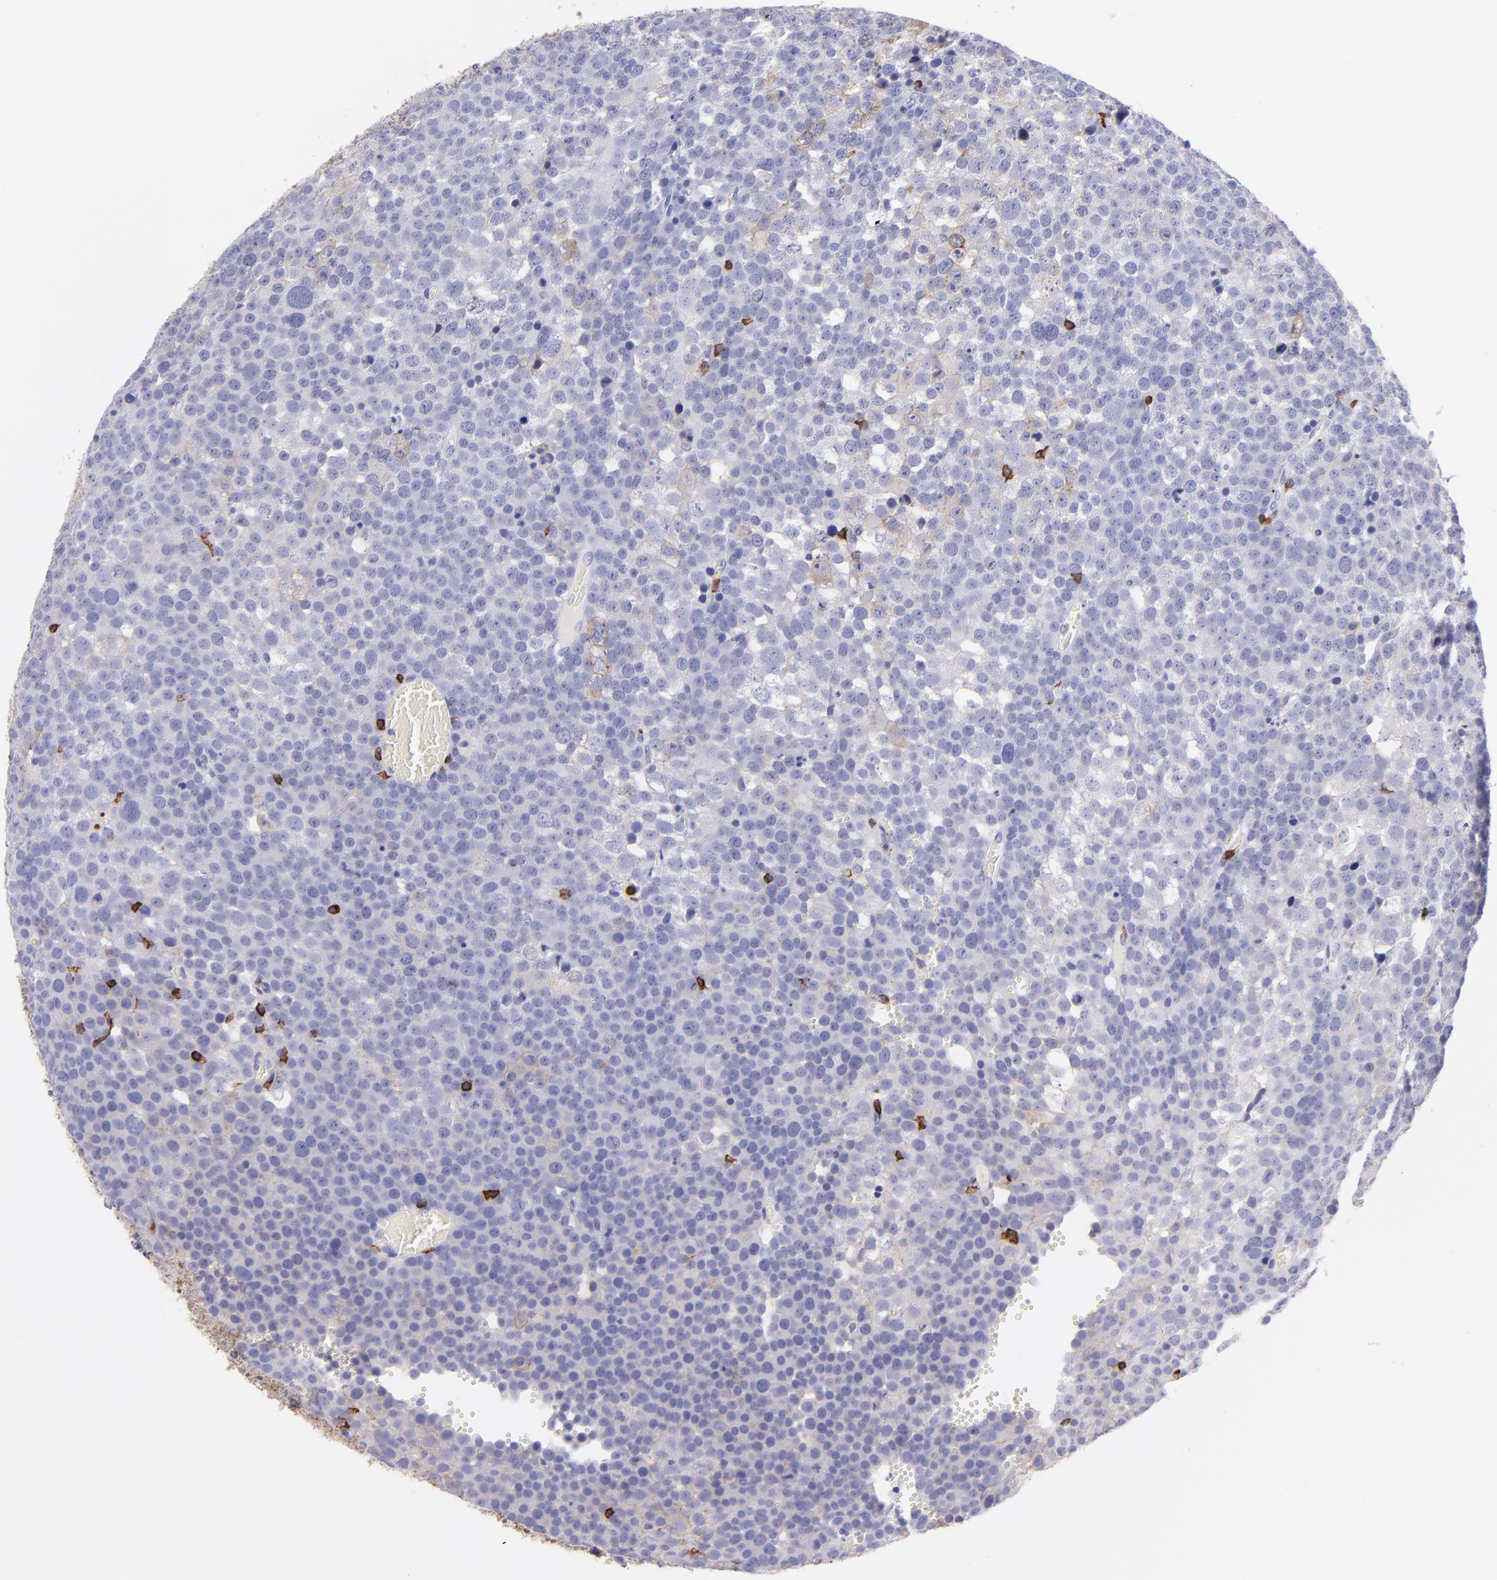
{"staining": {"intensity": "negative", "quantity": "none", "location": "none"}, "tissue": "testis cancer", "cell_type": "Tumor cells", "image_type": "cancer", "snomed": [{"axis": "morphology", "description": "Seminoma, NOS"}, {"axis": "topography", "description": "Testis"}], "caption": "Tumor cells show no significant protein staining in testis cancer (seminoma). Nuclei are stained in blue.", "gene": "SPN", "patient": {"sex": "male", "age": 71}}